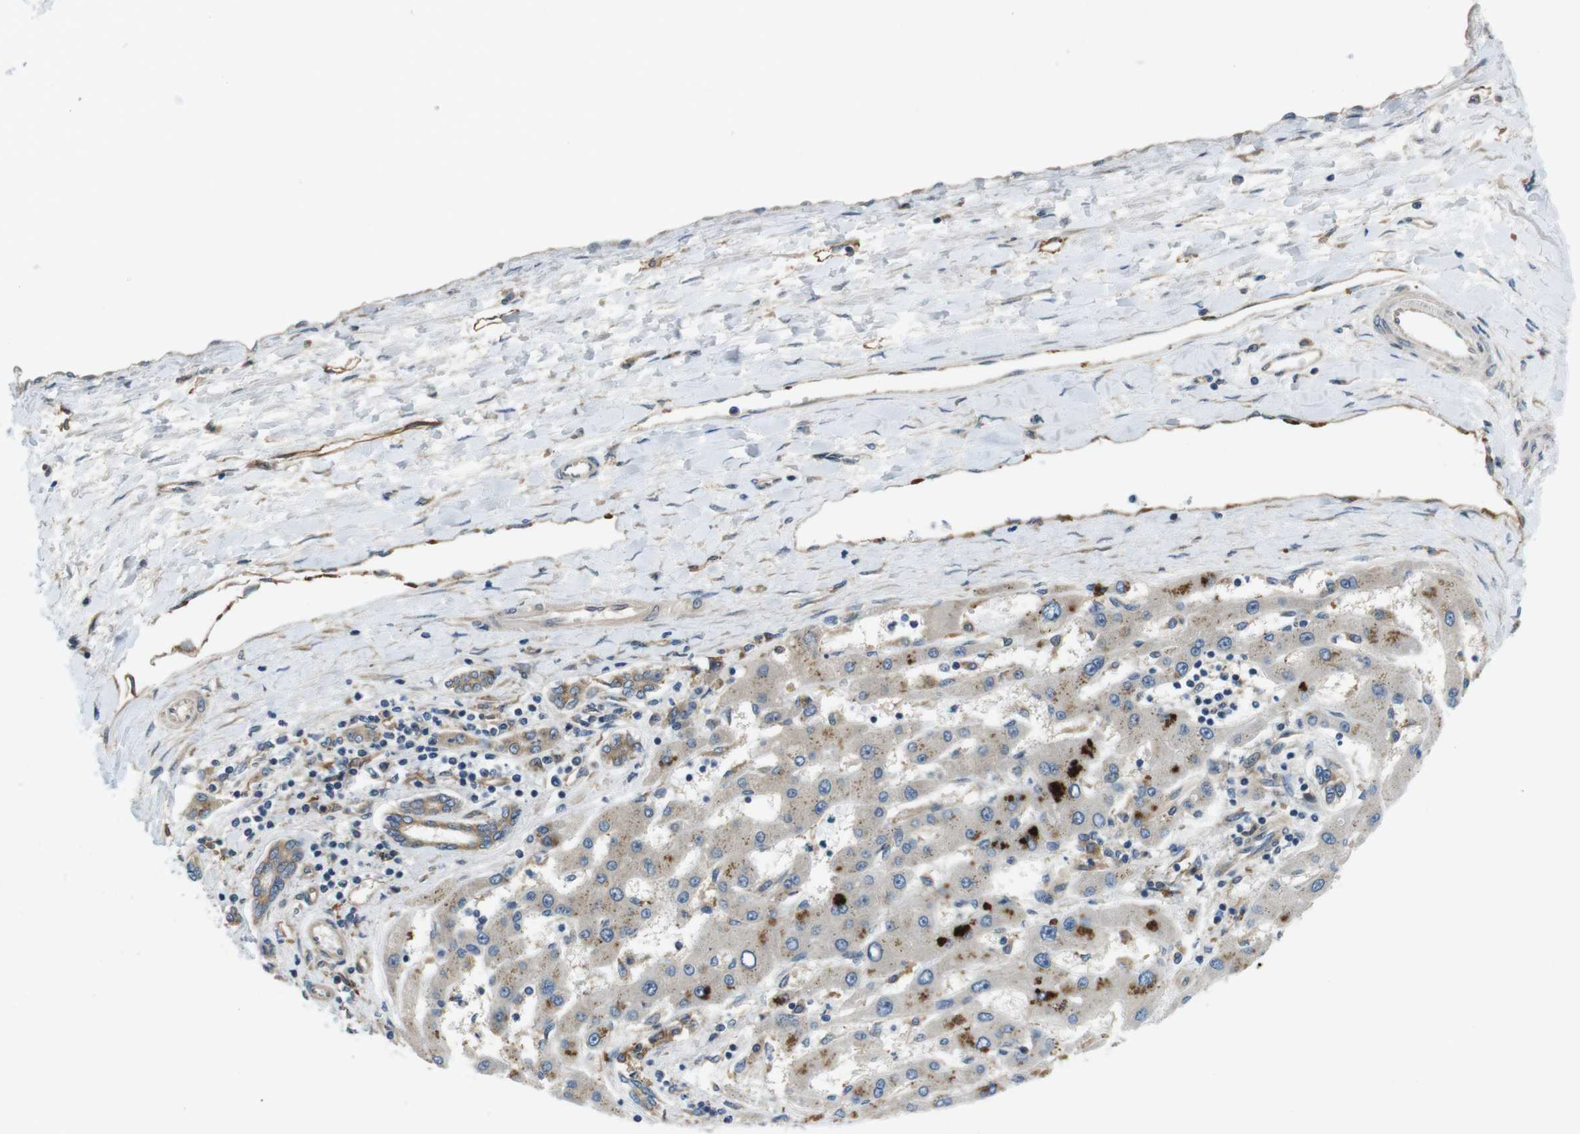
{"staining": {"intensity": "moderate", "quantity": "<25%", "location": "cytoplasmic/membranous"}, "tissue": "liver cancer", "cell_type": "Tumor cells", "image_type": "cancer", "snomed": [{"axis": "morphology", "description": "Carcinoma, Hepatocellular, NOS"}, {"axis": "topography", "description": "Liver"}], "caption": "Brown immunohistochemical staining in liver hepatocellular carcinoma demonstrates moderate cytoplasmic/membranous staining in approximately <25% of tumor cells. (IHC, brightfield microscopy, high magnification).", "gene": "PALD1", "patient": {"sex": "female", "age": 61}}